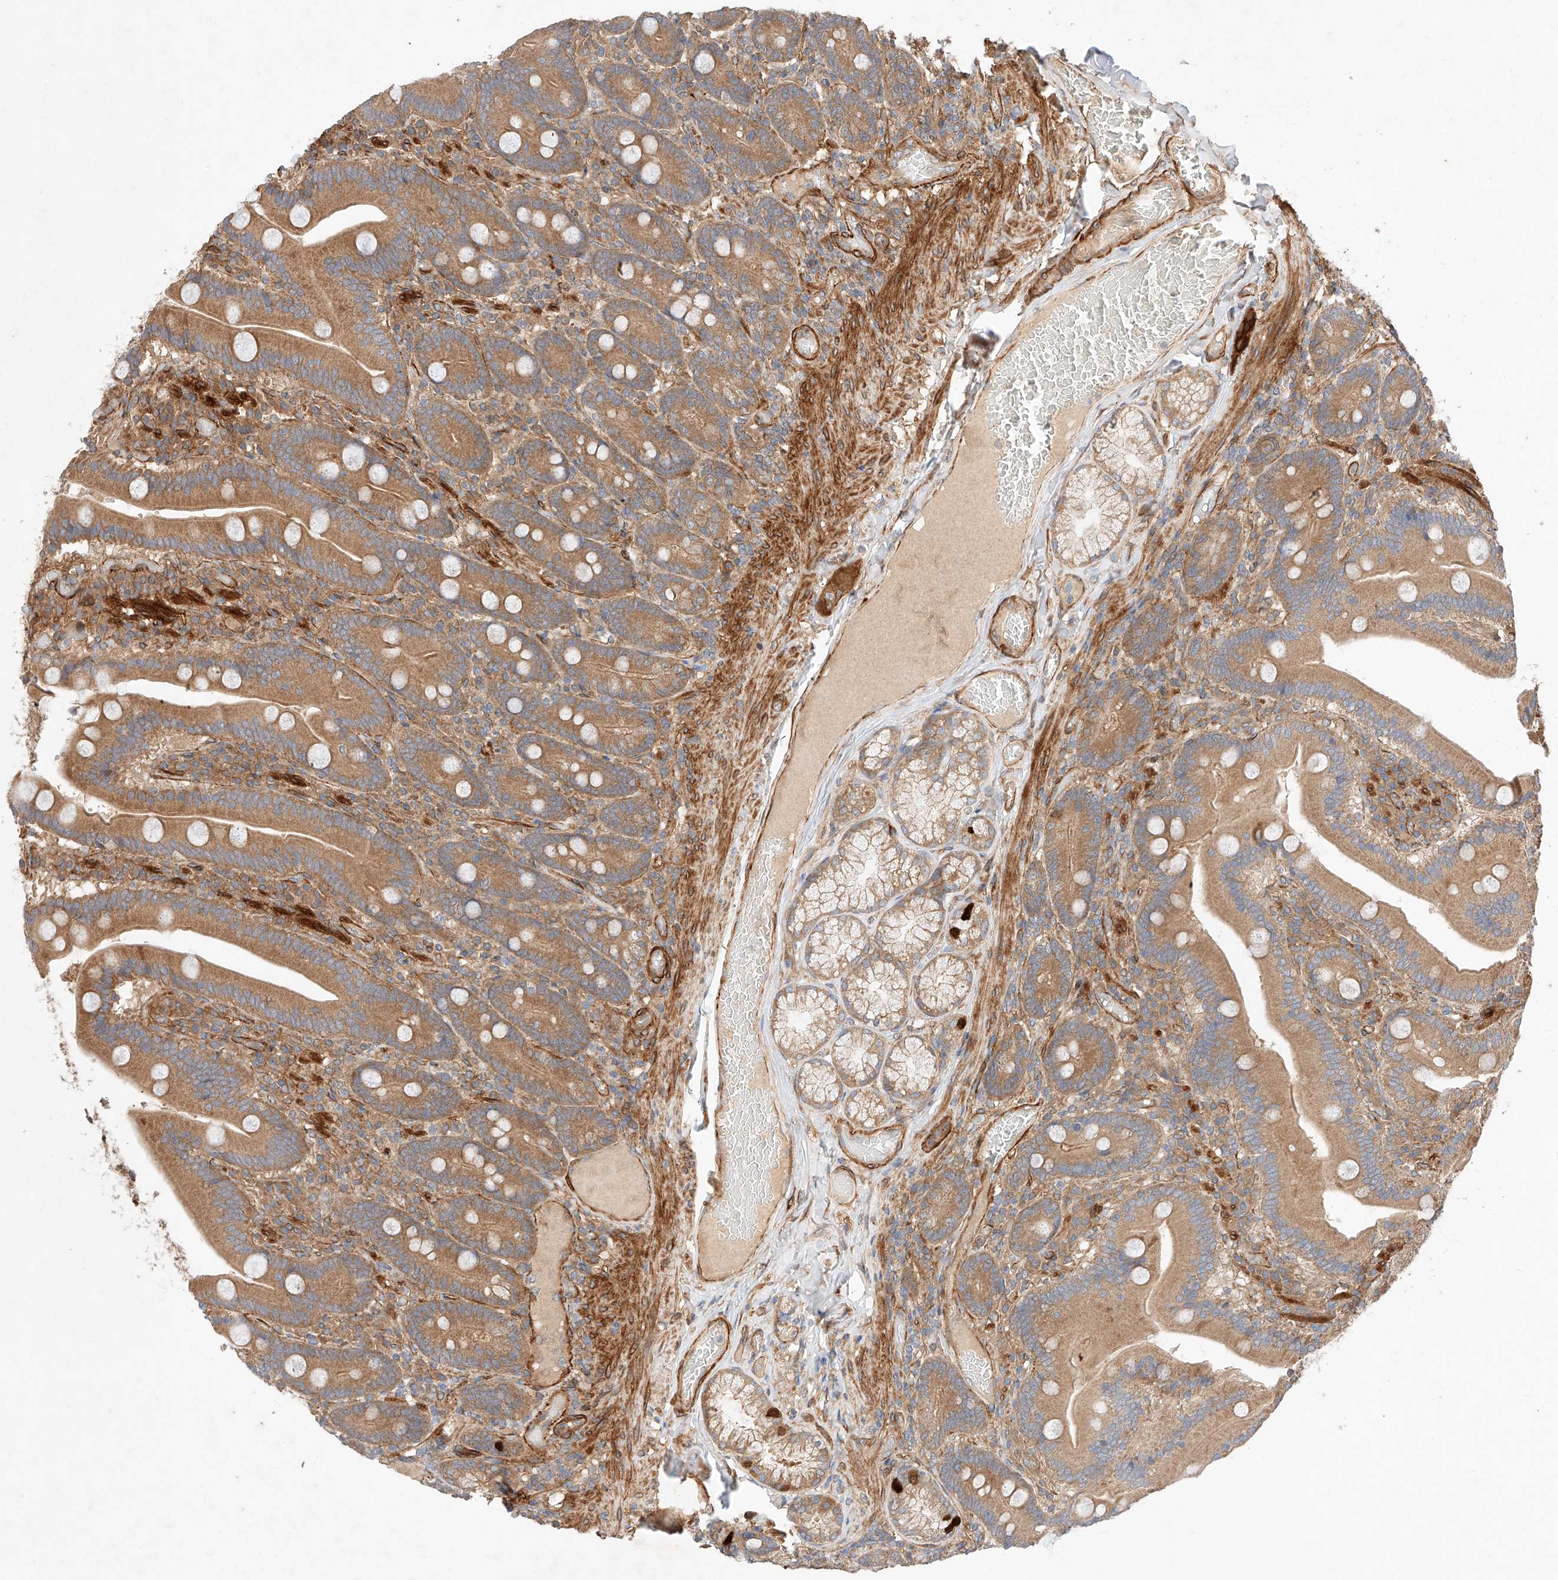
{"staining": {"intensity": "moderate", "quantity": ">75%", "location": "cytoplasmic/membranous"}, "tissue": "duodenum", "cell_type": "Glandular cells", "image_type": "normal", "snomed": [{"axis": "morphology", "description": "Normal tissue, NOS"}, {"axis": "topography", "description": "Duodenum"}], "caption": "Glandular cells exhibit moderate cytoplasmic/membranous expression in about >75% of cells in unremarkable duodenum. Immunohistochemistry stains the protein in brown and the nuclei are stained blue.", "gene": "RAB23", "patient": {"sex": "female", "age": 62}}